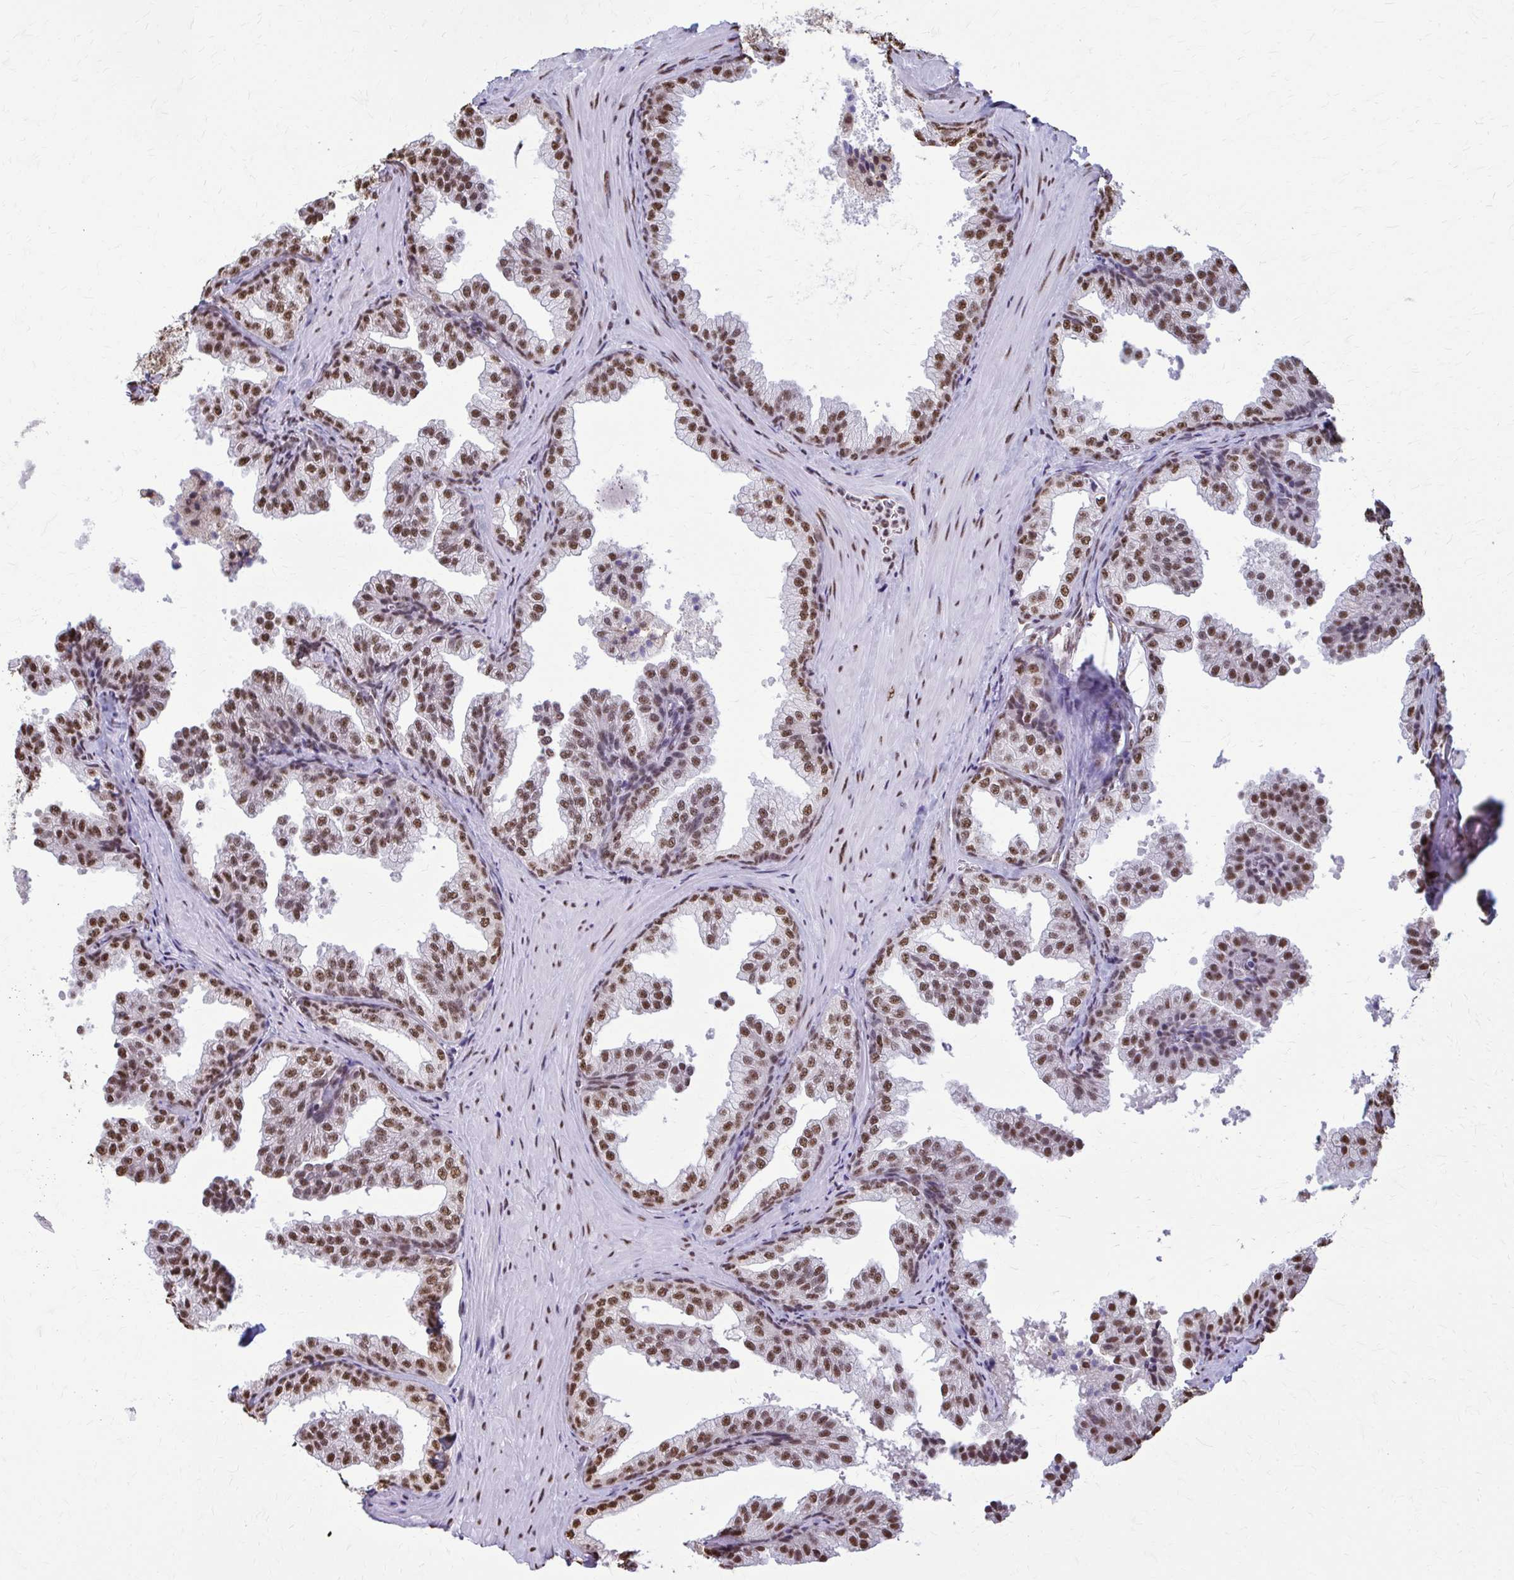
{"staining": {"intensity": "moderate", "quantity": ">75%", "location": "nuclear"}, "tissue": "prostate", "cell_type": "Glandular cells", "image_type": "normal", "snomed": [{"axis": "morphology", "description": "Normal tissue, NOS"}, {"axis": "topography", "description": "Prostate"}], "caption": "A brown stain labels moderate nuclear expression of a protein in glandular cells of normal prostate.", "gene": "SNRPA", "patient": {"sex": "male", "age": 37}}